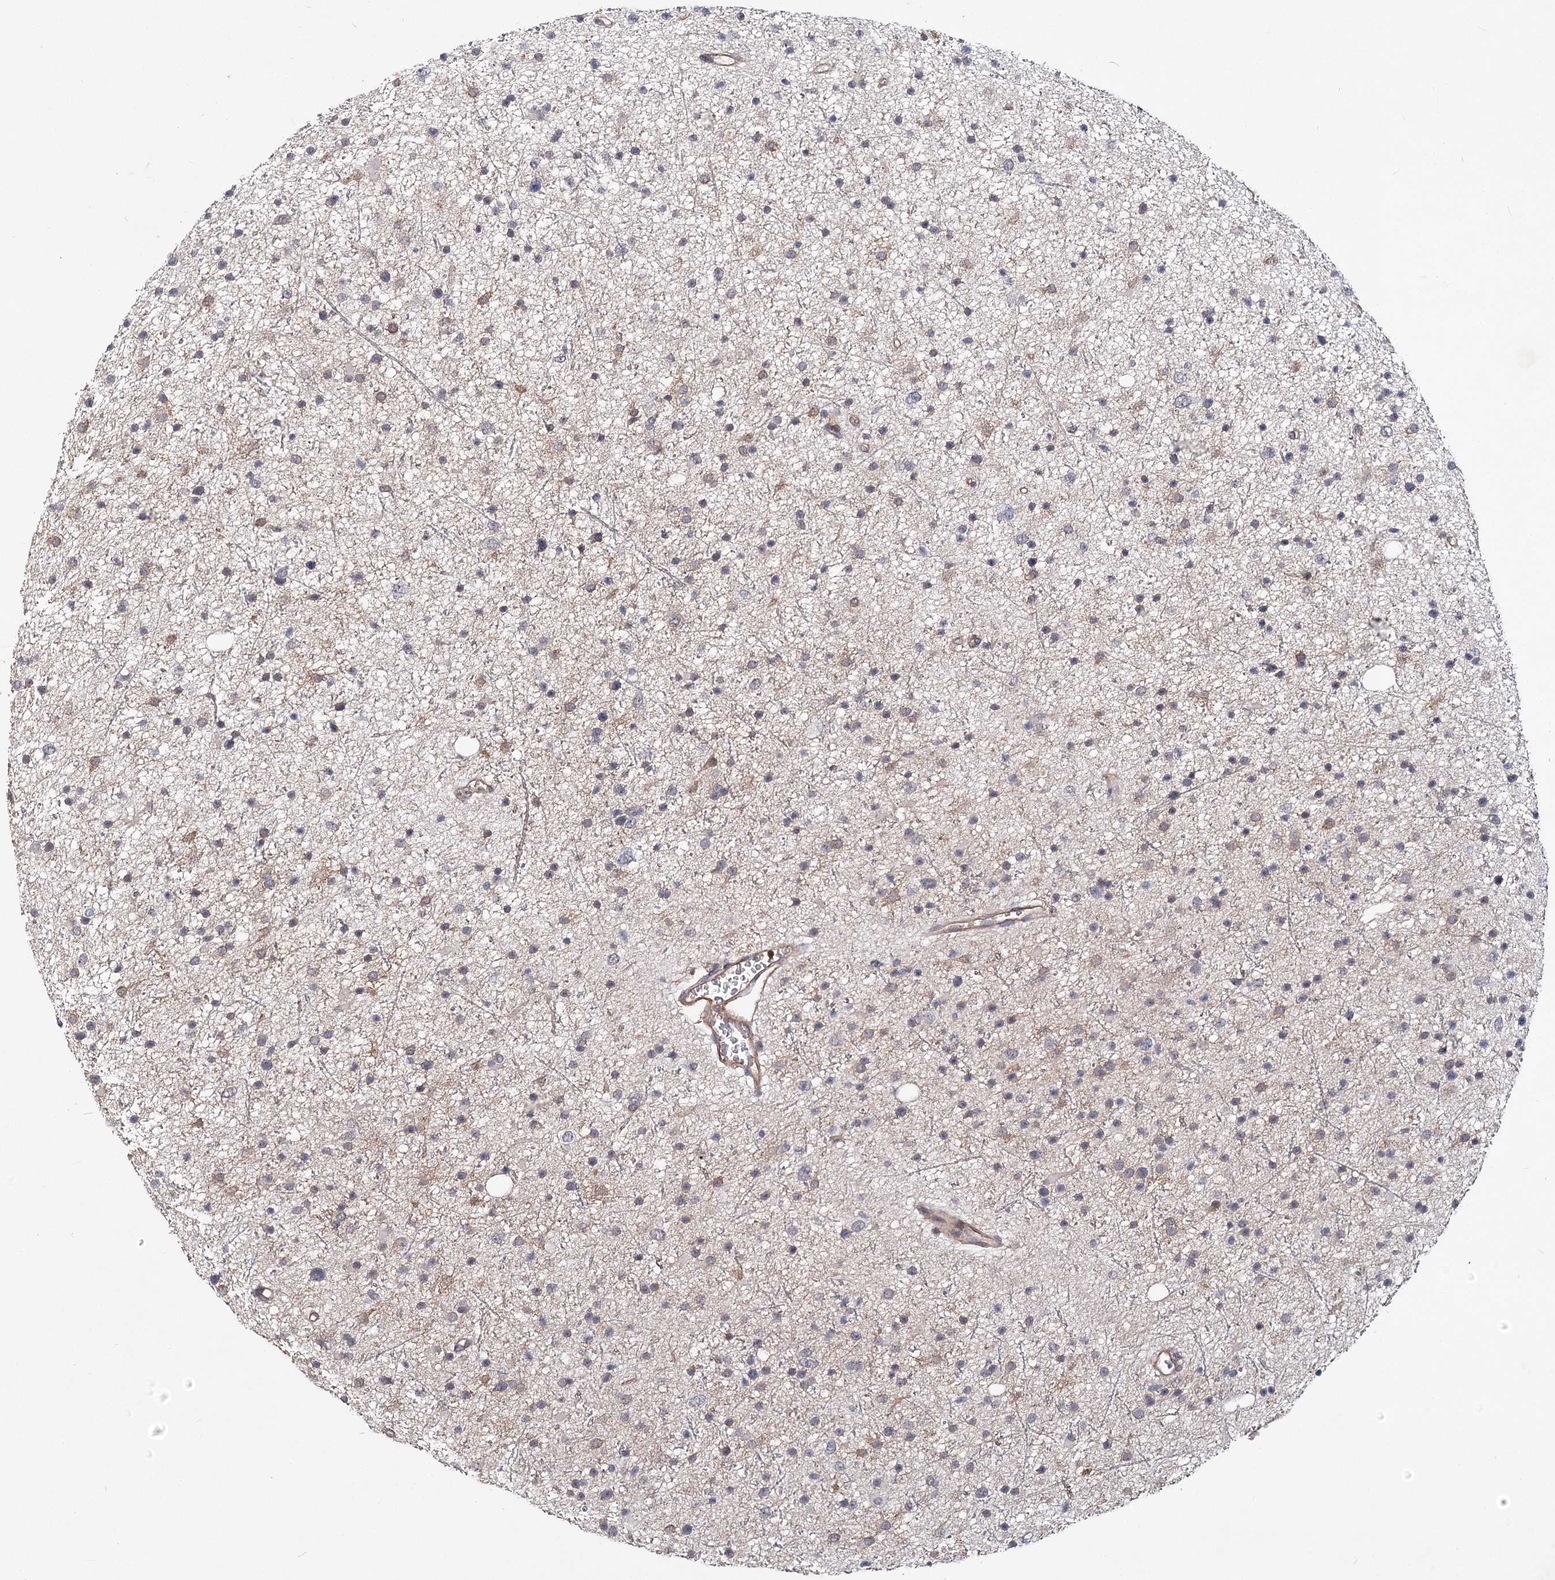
{"staining": {"intensity": "weak", "quantity": "<25%", "location": "cytoplasmic/membranous"}, "tissue": "glioma", "cell_type": "Tumor cells", "image_type": "cancer", "snomed": [{"axis": "morphology", "description": "Glioma, malignant, Low grade"}, {"axis": "topography", "description": "Cerebral cortex"}], "caption": "DAB (3,3'-diaminobenzidine) immunohistochemical staining of glioma shows no significant expression in tumor cells.", "gene": "TMEM218", "patient": {"sex": "female", "age": 39}}